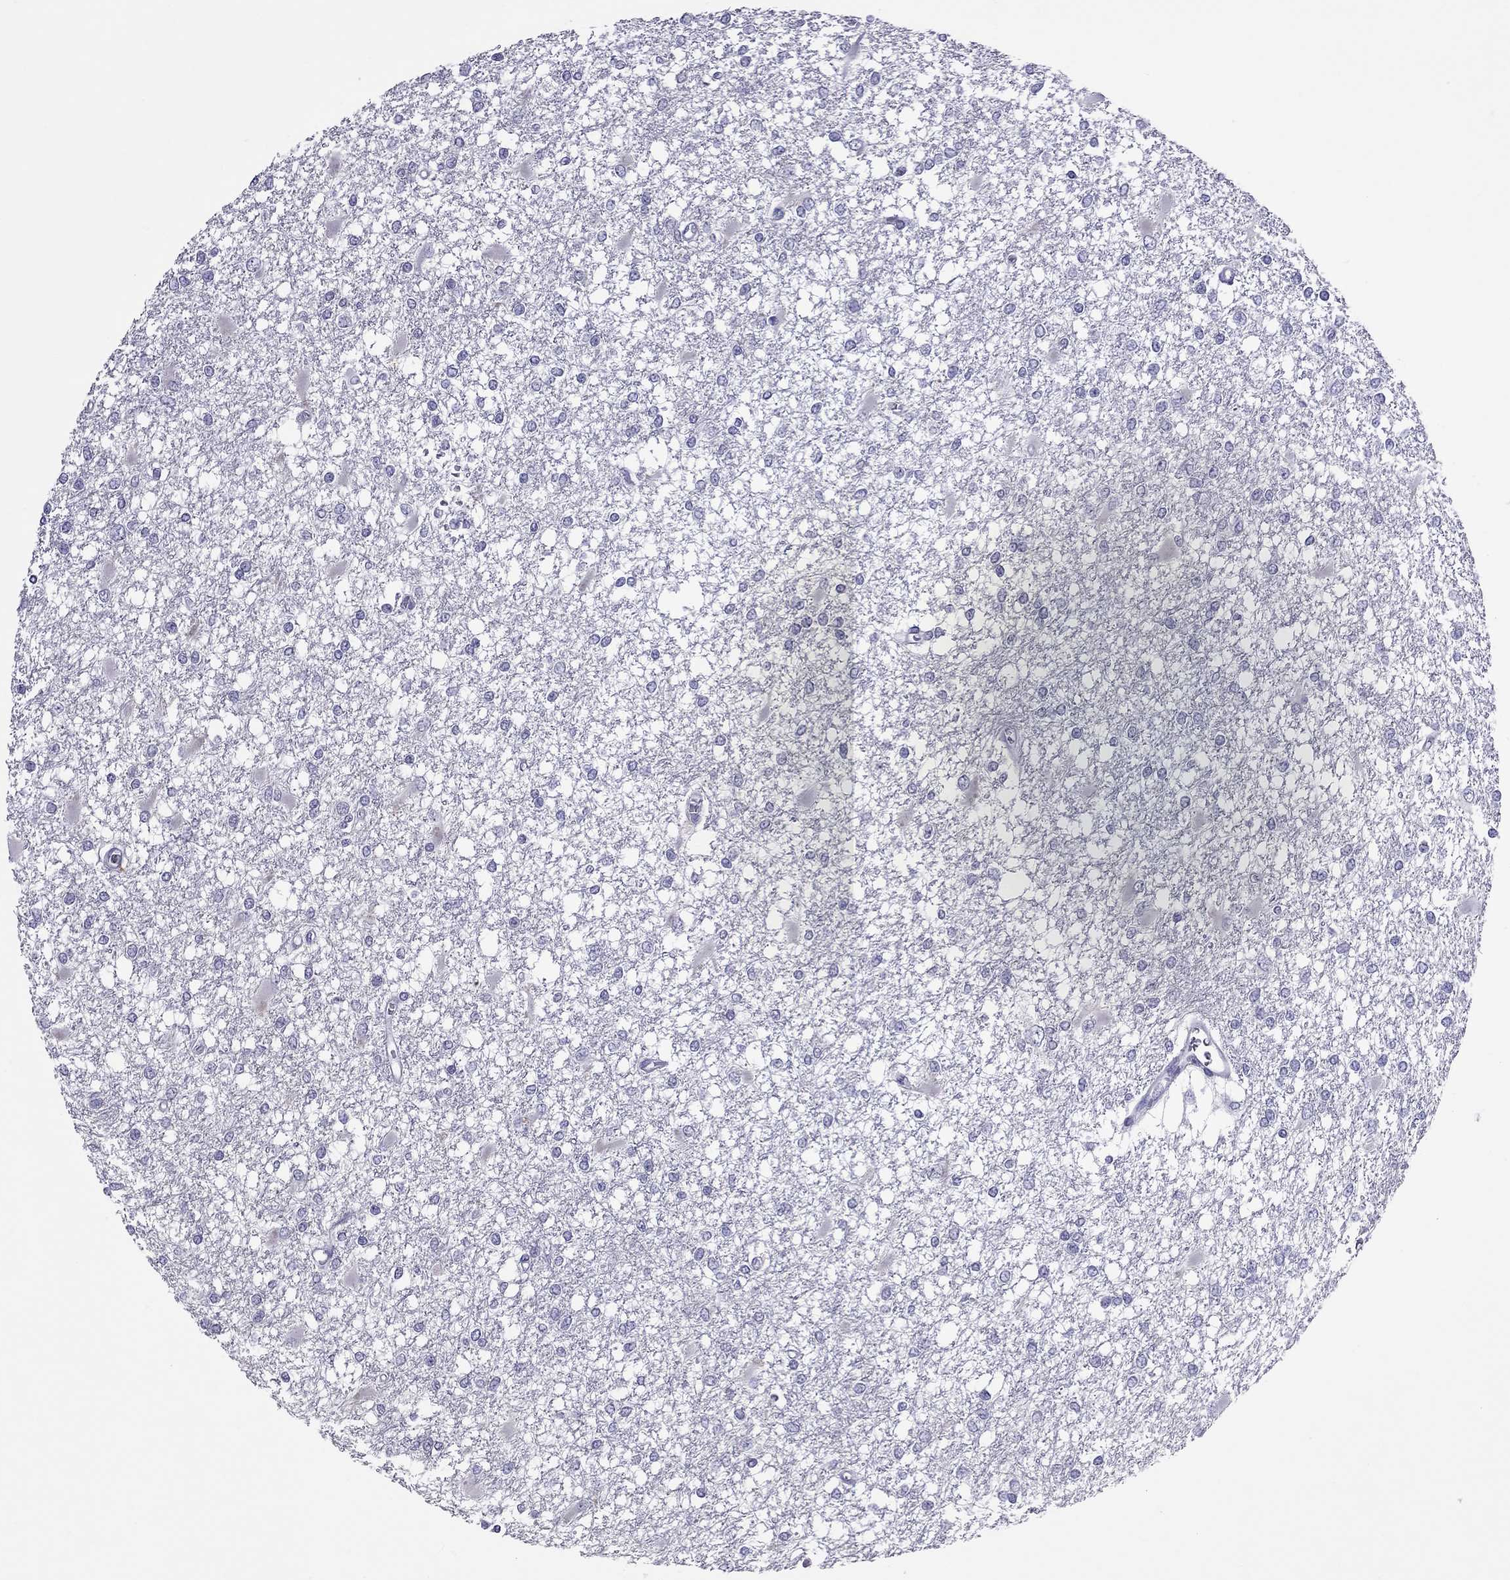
{"staining": {"intensity": "negative", "quantity": "none", "location": "none"}, "tissue": "glioma", "cell_type": "Tumor cells", "image_type": "cancer", "snomed": [{"axis": "morphology", "description": "Glioma, malignant, High grade"}, {"axis": "topography", "description": "Cerebral cortex"}], "caption": "Tumor cells show no significant positivity in high-grade glioma (malignant).", "gene": "PPP1R3A", "patient": {"sex": "male", "age": 79}}